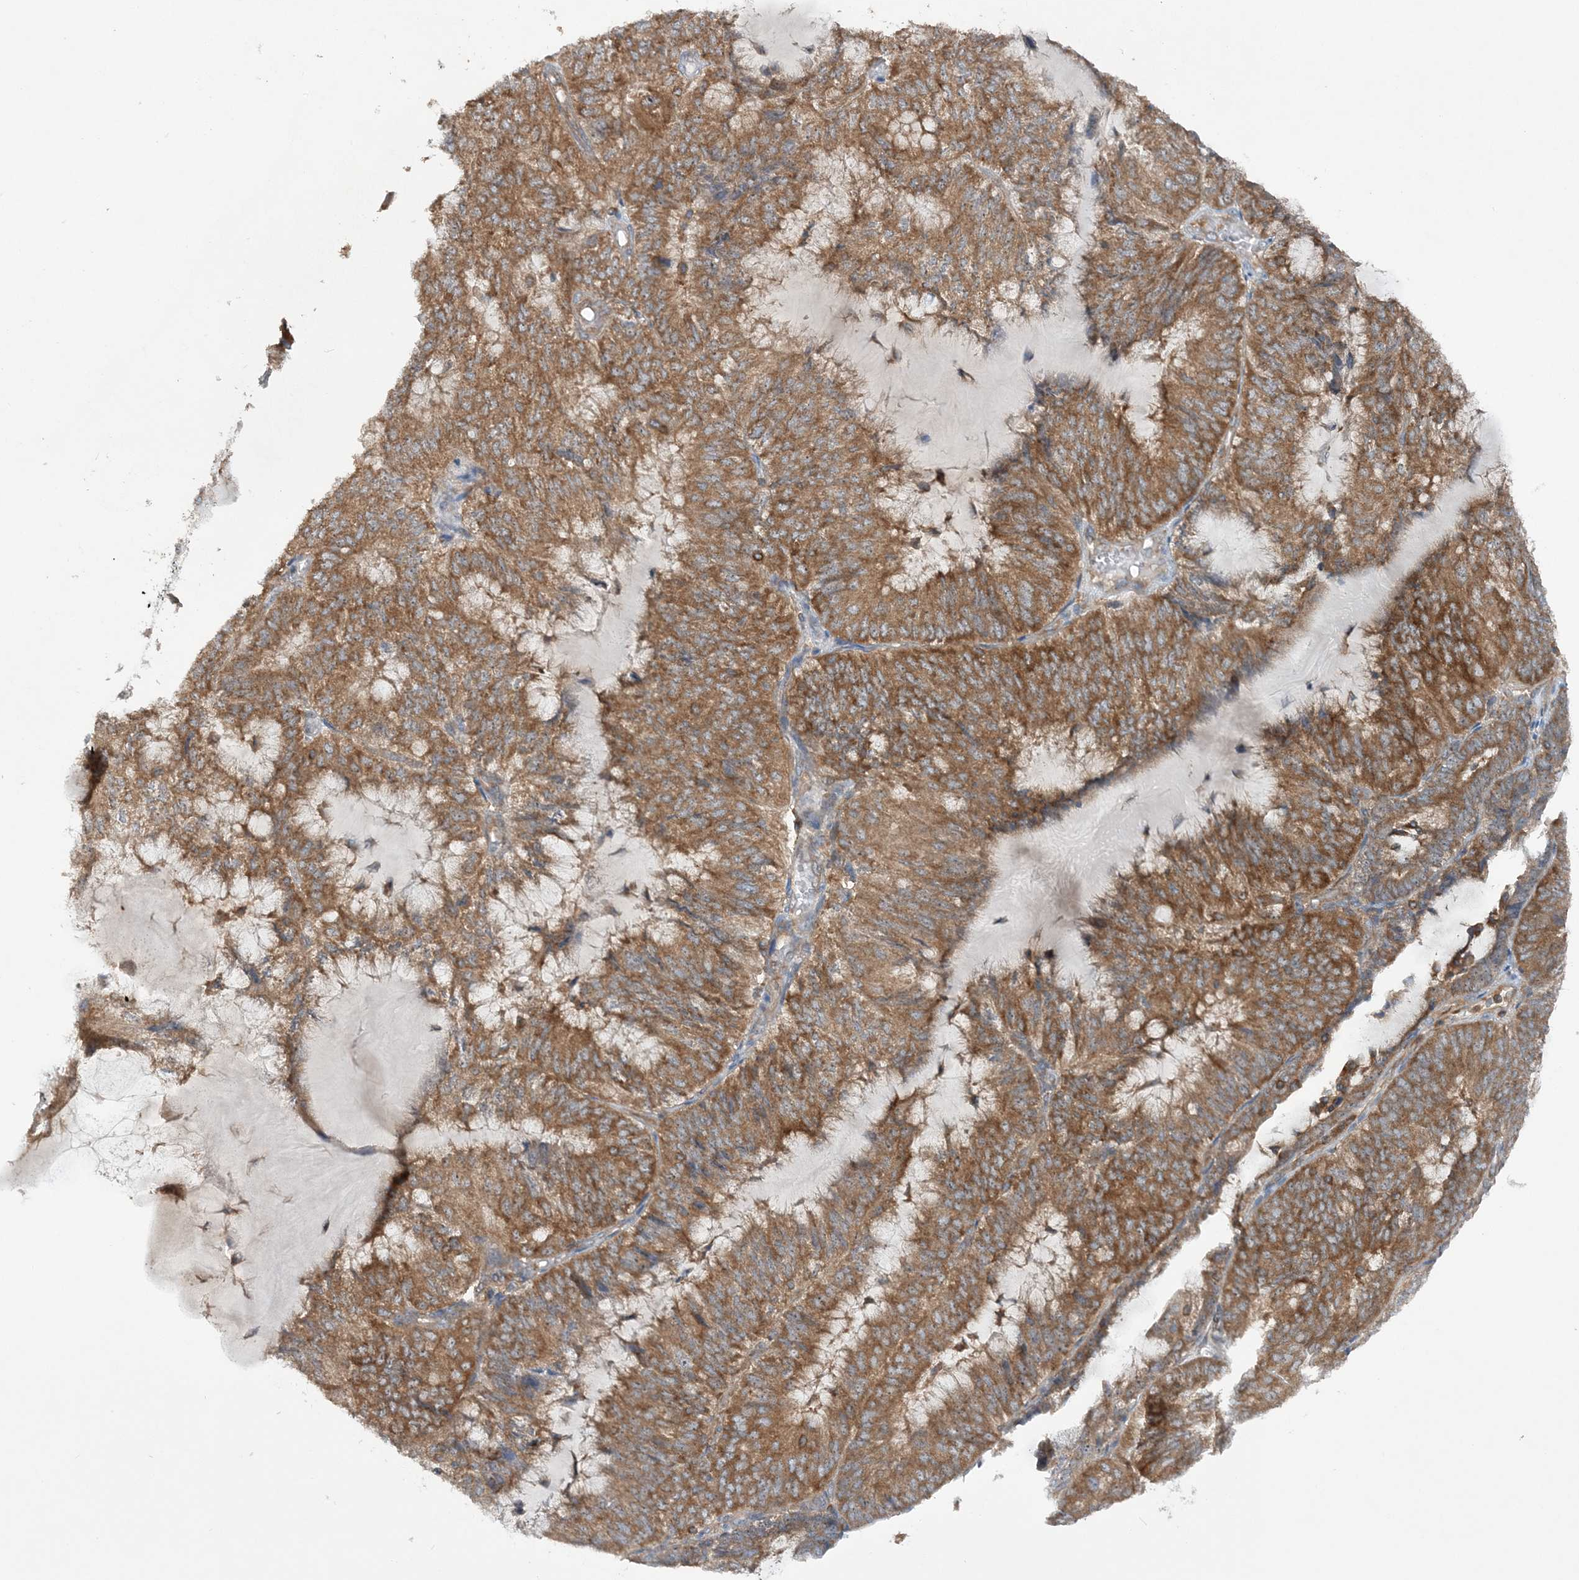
{"staining": {"intensity": "moderate", "quantity": ">75%", "location": "cytoplasmic/membranous"}, "tissue": "endometrial cancer", "cell_type": "Tumor cells", "image_type": "cancer", "snomed": [{"axis": "morphology", "description": "Adenocarcinoma, NOS"}, {"axis": "topography", "description": "Endometrium"}], "caption": "Adenocarcinoma (endometrial) stained for a protein demonstrates moderate cytoplasmic/membranous positivity in tumor cells.", "gene": "ACAP2", "patient": {"sex": "female", "age": 81}}